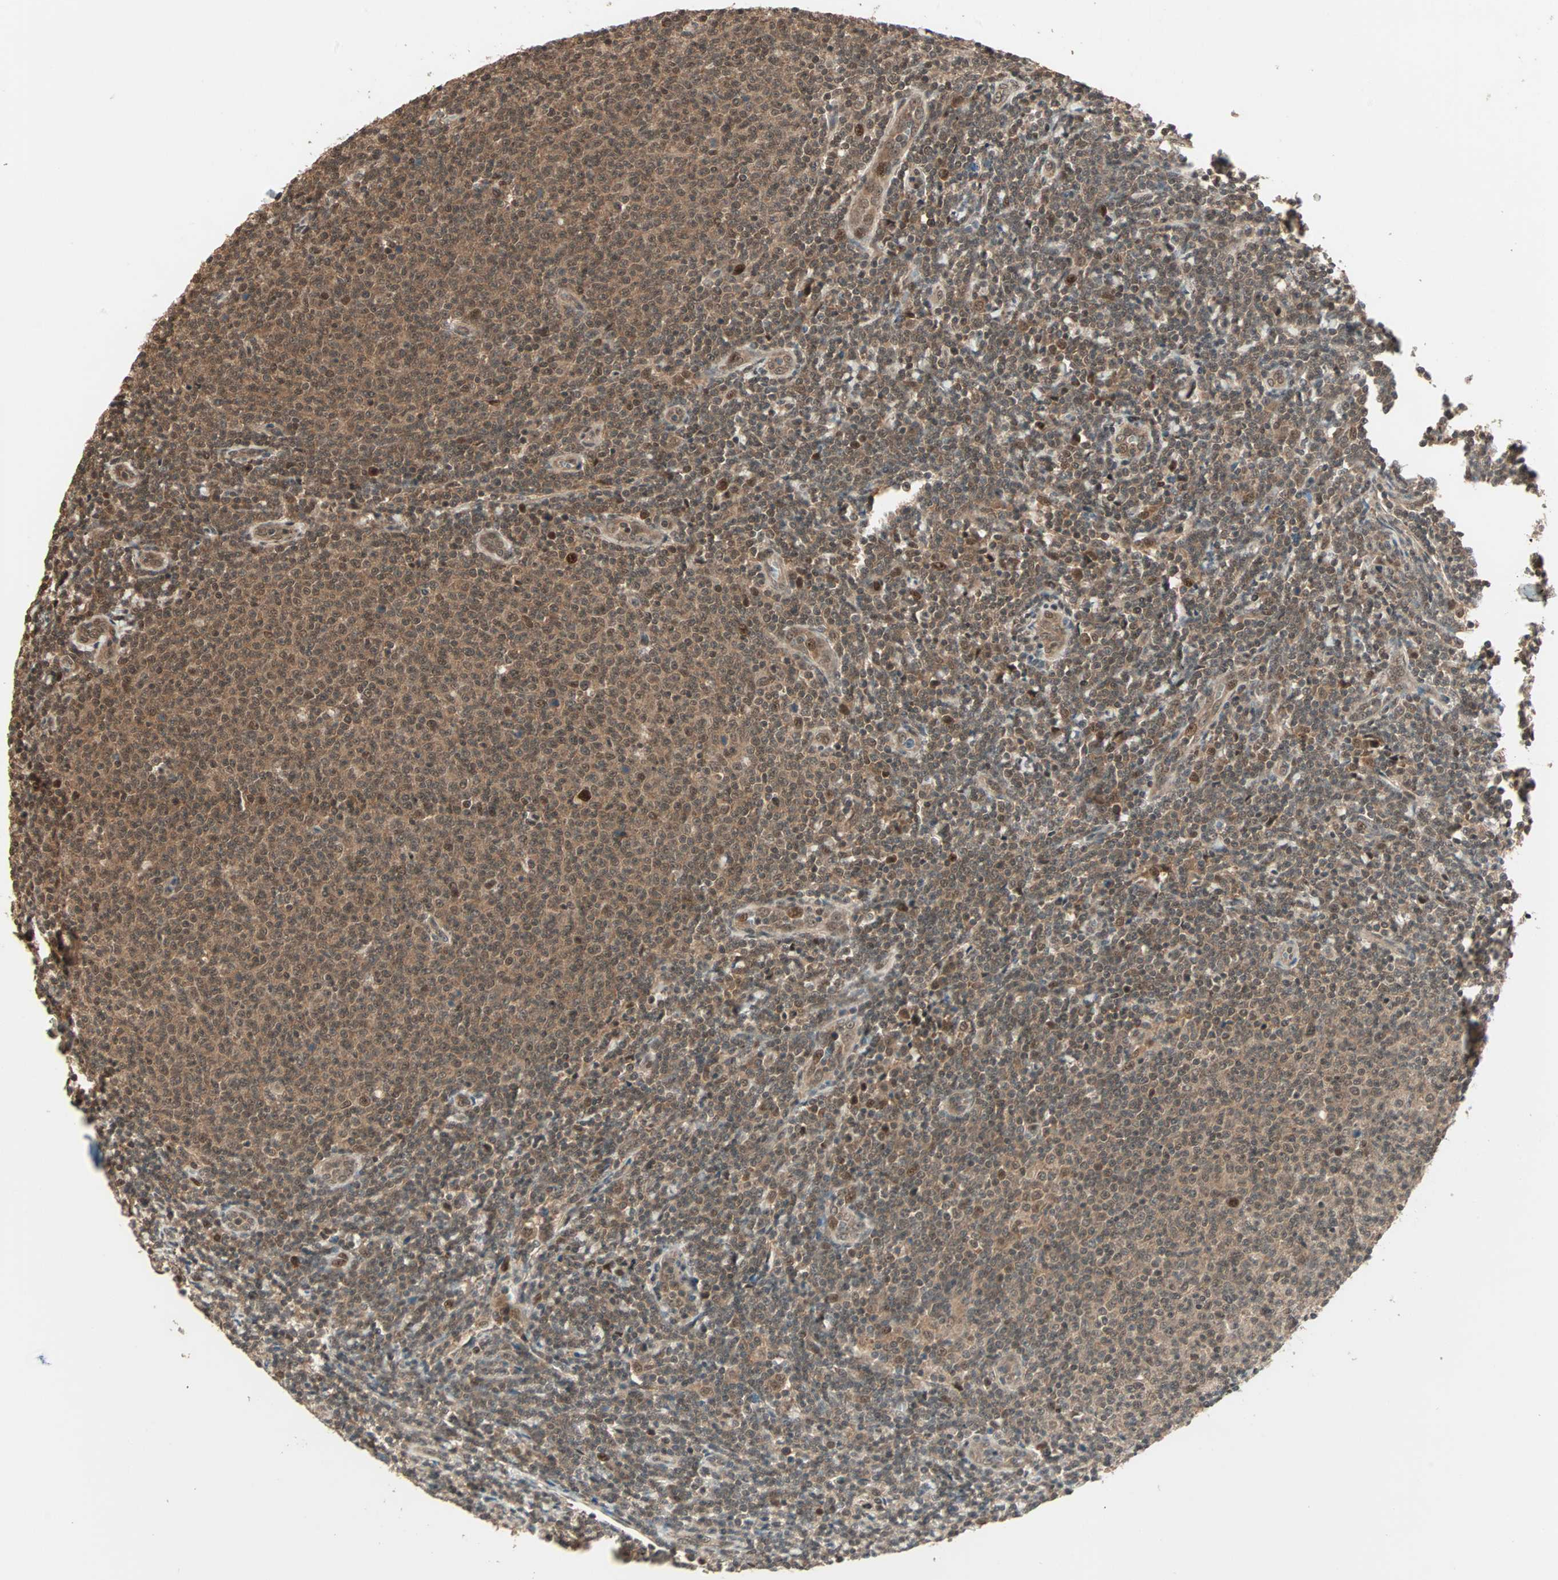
{"staining": {"intensity": "moderate", "quantity": ">75%", "location": "cytoplasmic/membranous,nuclear"}, "tissue": "lymphoma", "cell_type": "Tumor cells", "image_type": "cancer", "snomed": [{"axis": "morphology", "description": "Malignant lymphoma, non-Hodgkin's type, Low grade"}, {"axis": "topography", "description": "Lymph node"}], "caption": "IHC staining of lymphoma, which displays medium levels of moderate cytoplasmic/membranous and nuclear expression in about >75% of tumor cells indicating moderate cytoplasmic/membranous and nuclear protein positivity. The staining was performed using DAB (3,3'-diaminobenzidine) (brown) for protein detection and nuclei were counterstained in hematoxylin (blue).", "gene": "ZNF701", "patient": {"sex": "male", "age": 66}}